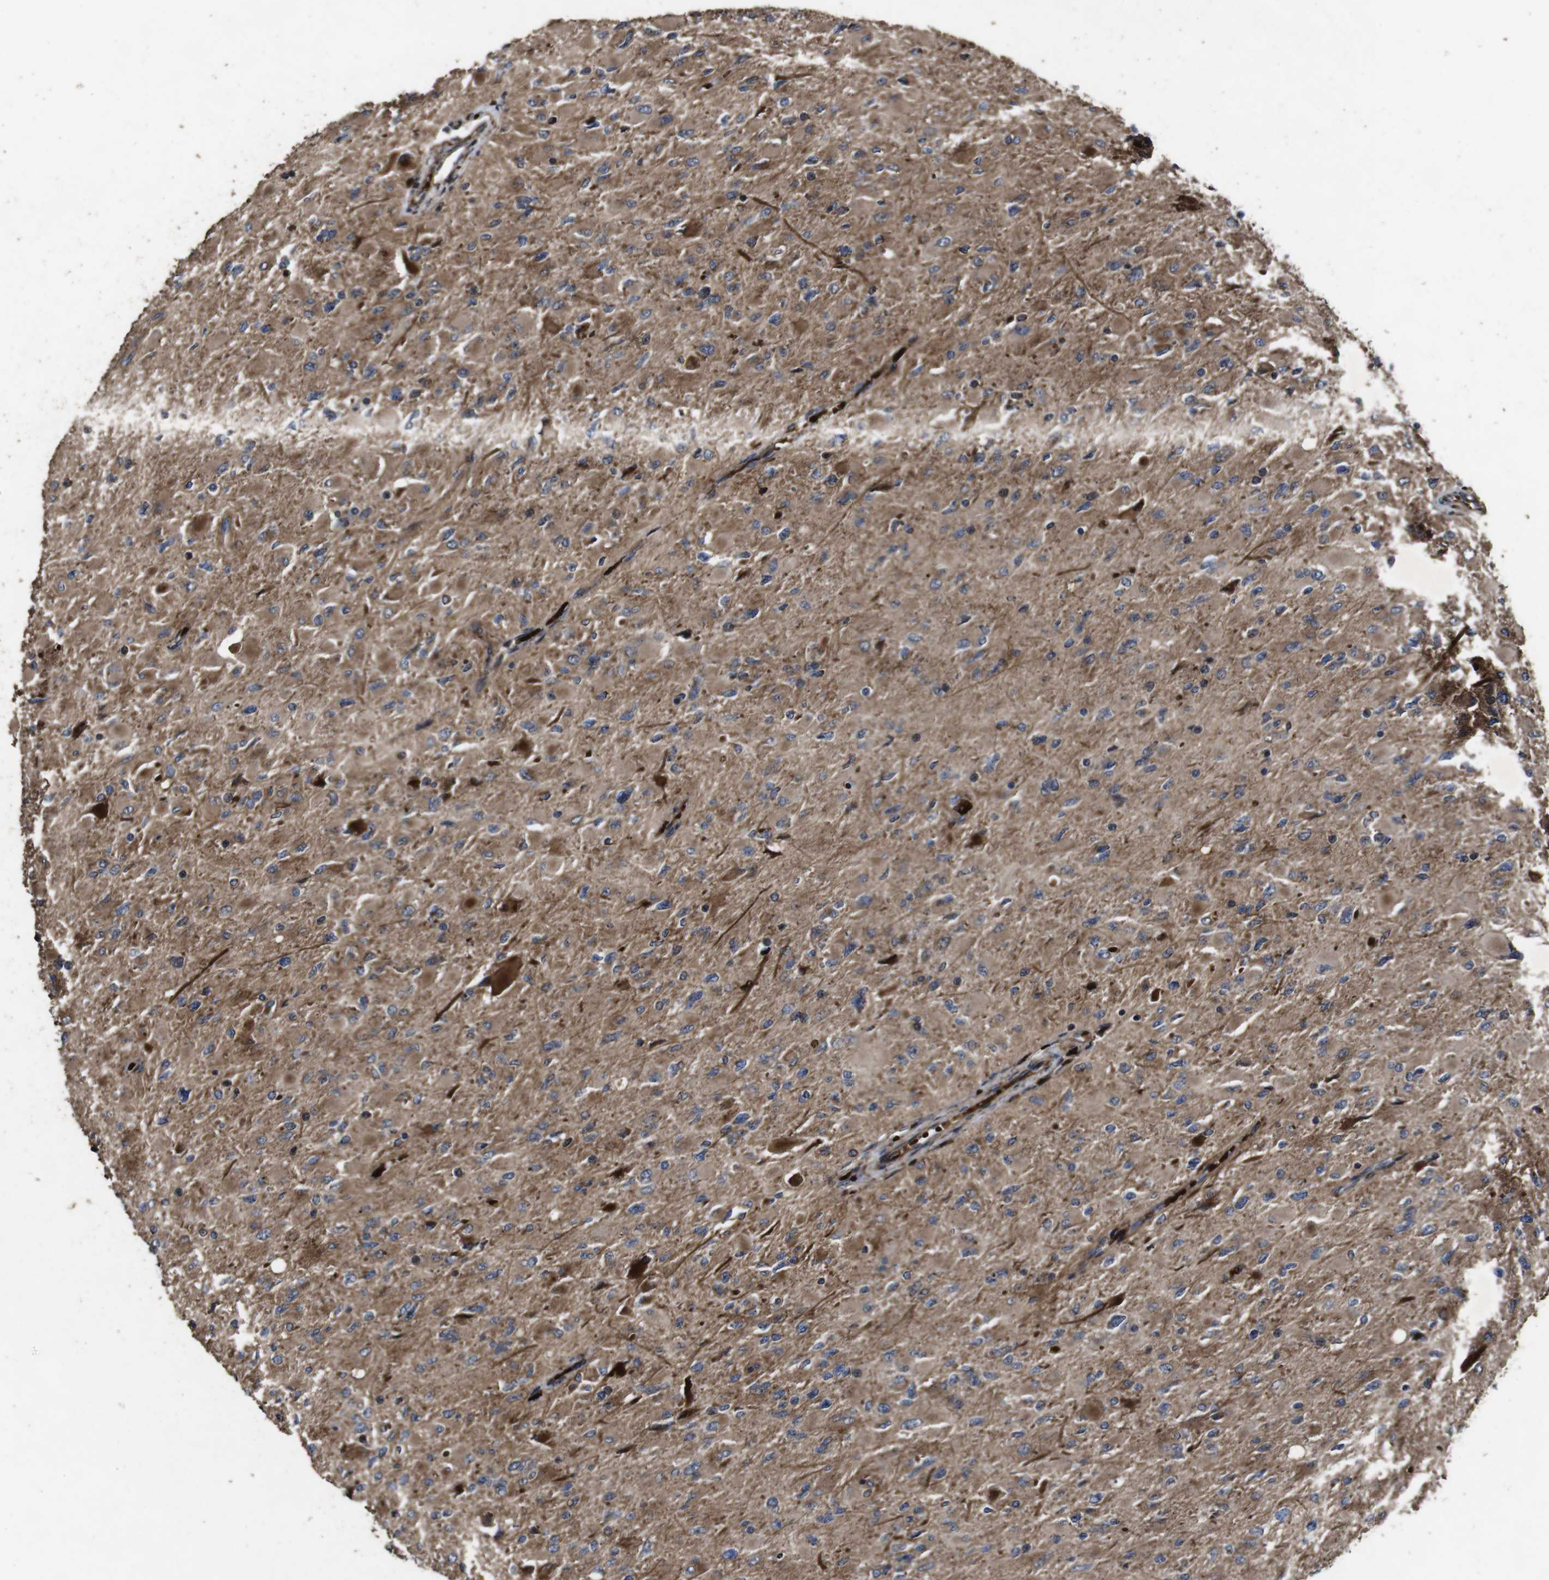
{"staining": {"intensity": "moderate", "quantity": ">75%", "location": "cytoplasmic/membranous"}, "tissue": "glioma", "cell_type": "Tumor cells", "image_type": "cancer", "snomed": [{"axis": "morphology", "description": "Glioma, malignant, High grade"}, {"axis": "topography", "description": "Cerebral cortex"}], "caption": "There is medium levels of moderate cytoplasmic/membranous staining in tumor cells of glioma, as demonstrated by immunohistochemical staining (brown color).", "gene": "SMYD3", "patient": {"sex": "female", "age": 36}}